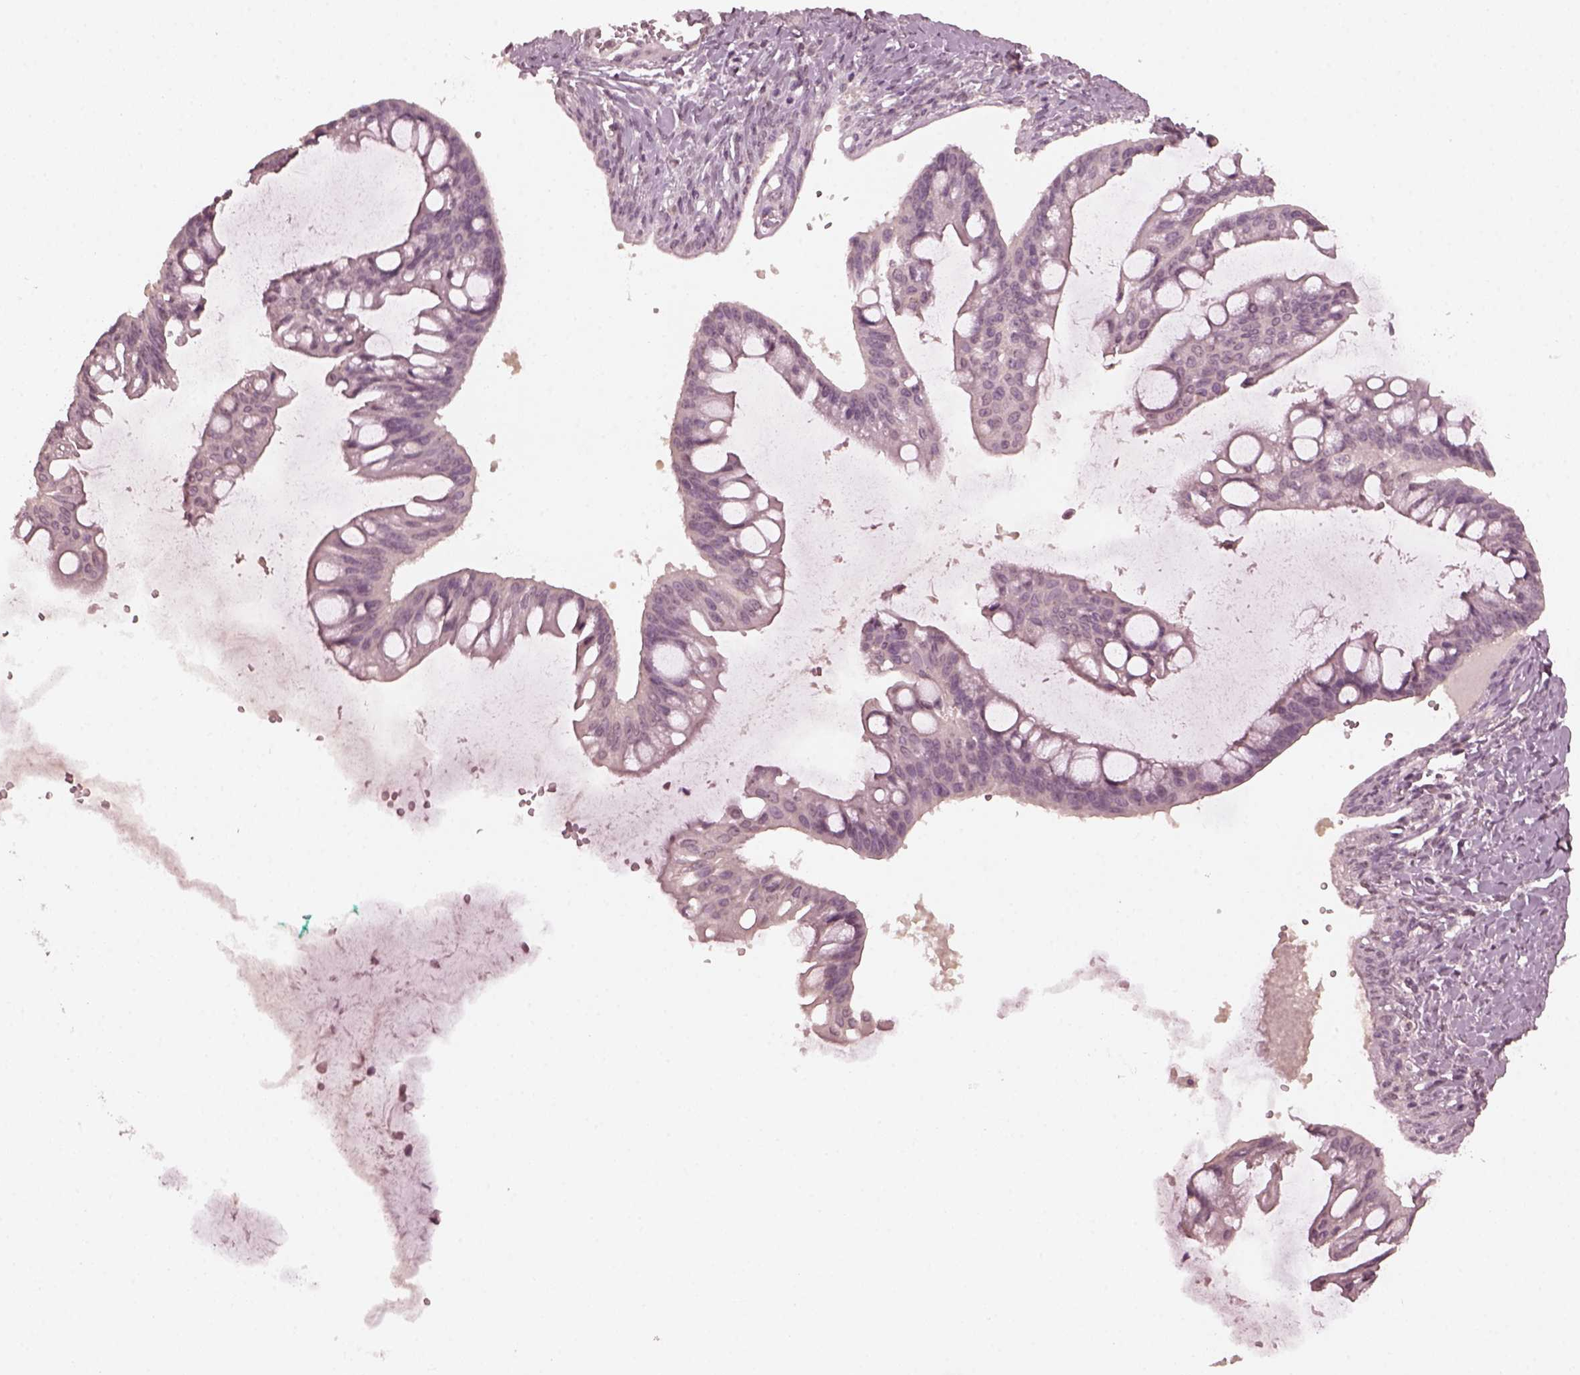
{"staining": {"intensity": "negative", "quantity": "none", "location": "none"}, "tissue": "ovarian cancer", "cell_type": "Tumor cells", "image_type": "cancer", "snomed": [{"axis": "morphology", "description": "Cystadenocarcinoma, mucinous, NOS"}, {"axis": "topography", "description": "Ovary"}], "caption": "This is a histopathology image of immunohistochemistry (IHC) staining of ovarian cancer, which shows no positivity in tumor cells.", "gene": "KRT79", "patient": {"sex": "female", "age": 73}}